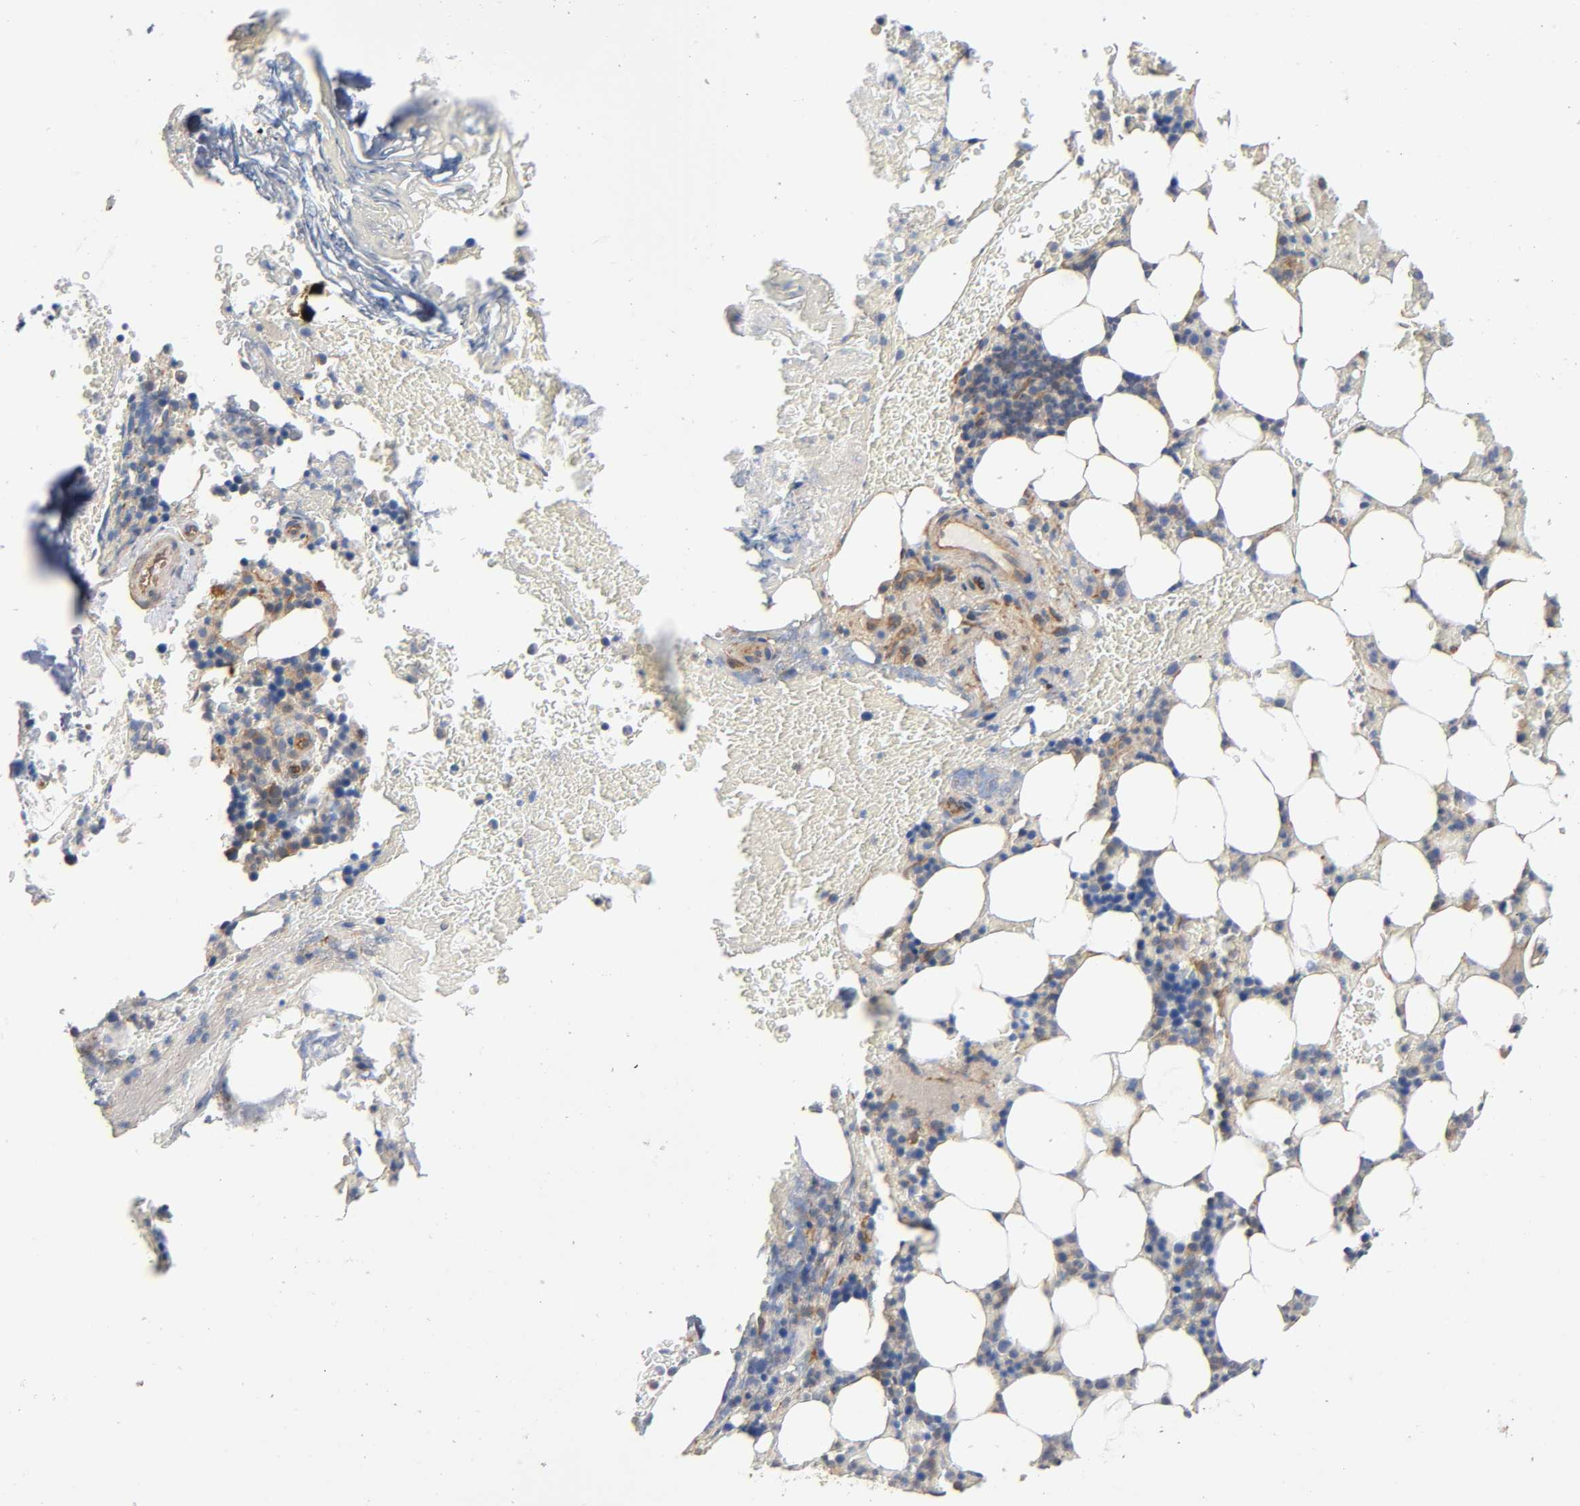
{"staining": {"intensity": "weak", "quantity": "25%-75%", "location": "cytoplasmic/membranous"}, "tissue": "bone marrow", "cell_type": "Hematopoietic cells", "image_type": "normal", "snomed": [{"axis": "morphology", "description": "Normal tissue, NOS"}, {"axis": "topography", "description": "Bone marrow"}], "caption": "Immunohistochemistry (IHC) of benign human bone marrow reveals low levels of weak cytoplasmic/membranous positivity in about 25%-75% of hematopoietic cells.", "gene": "MARS1", "patient": {"sex": "female", "age": 73}}